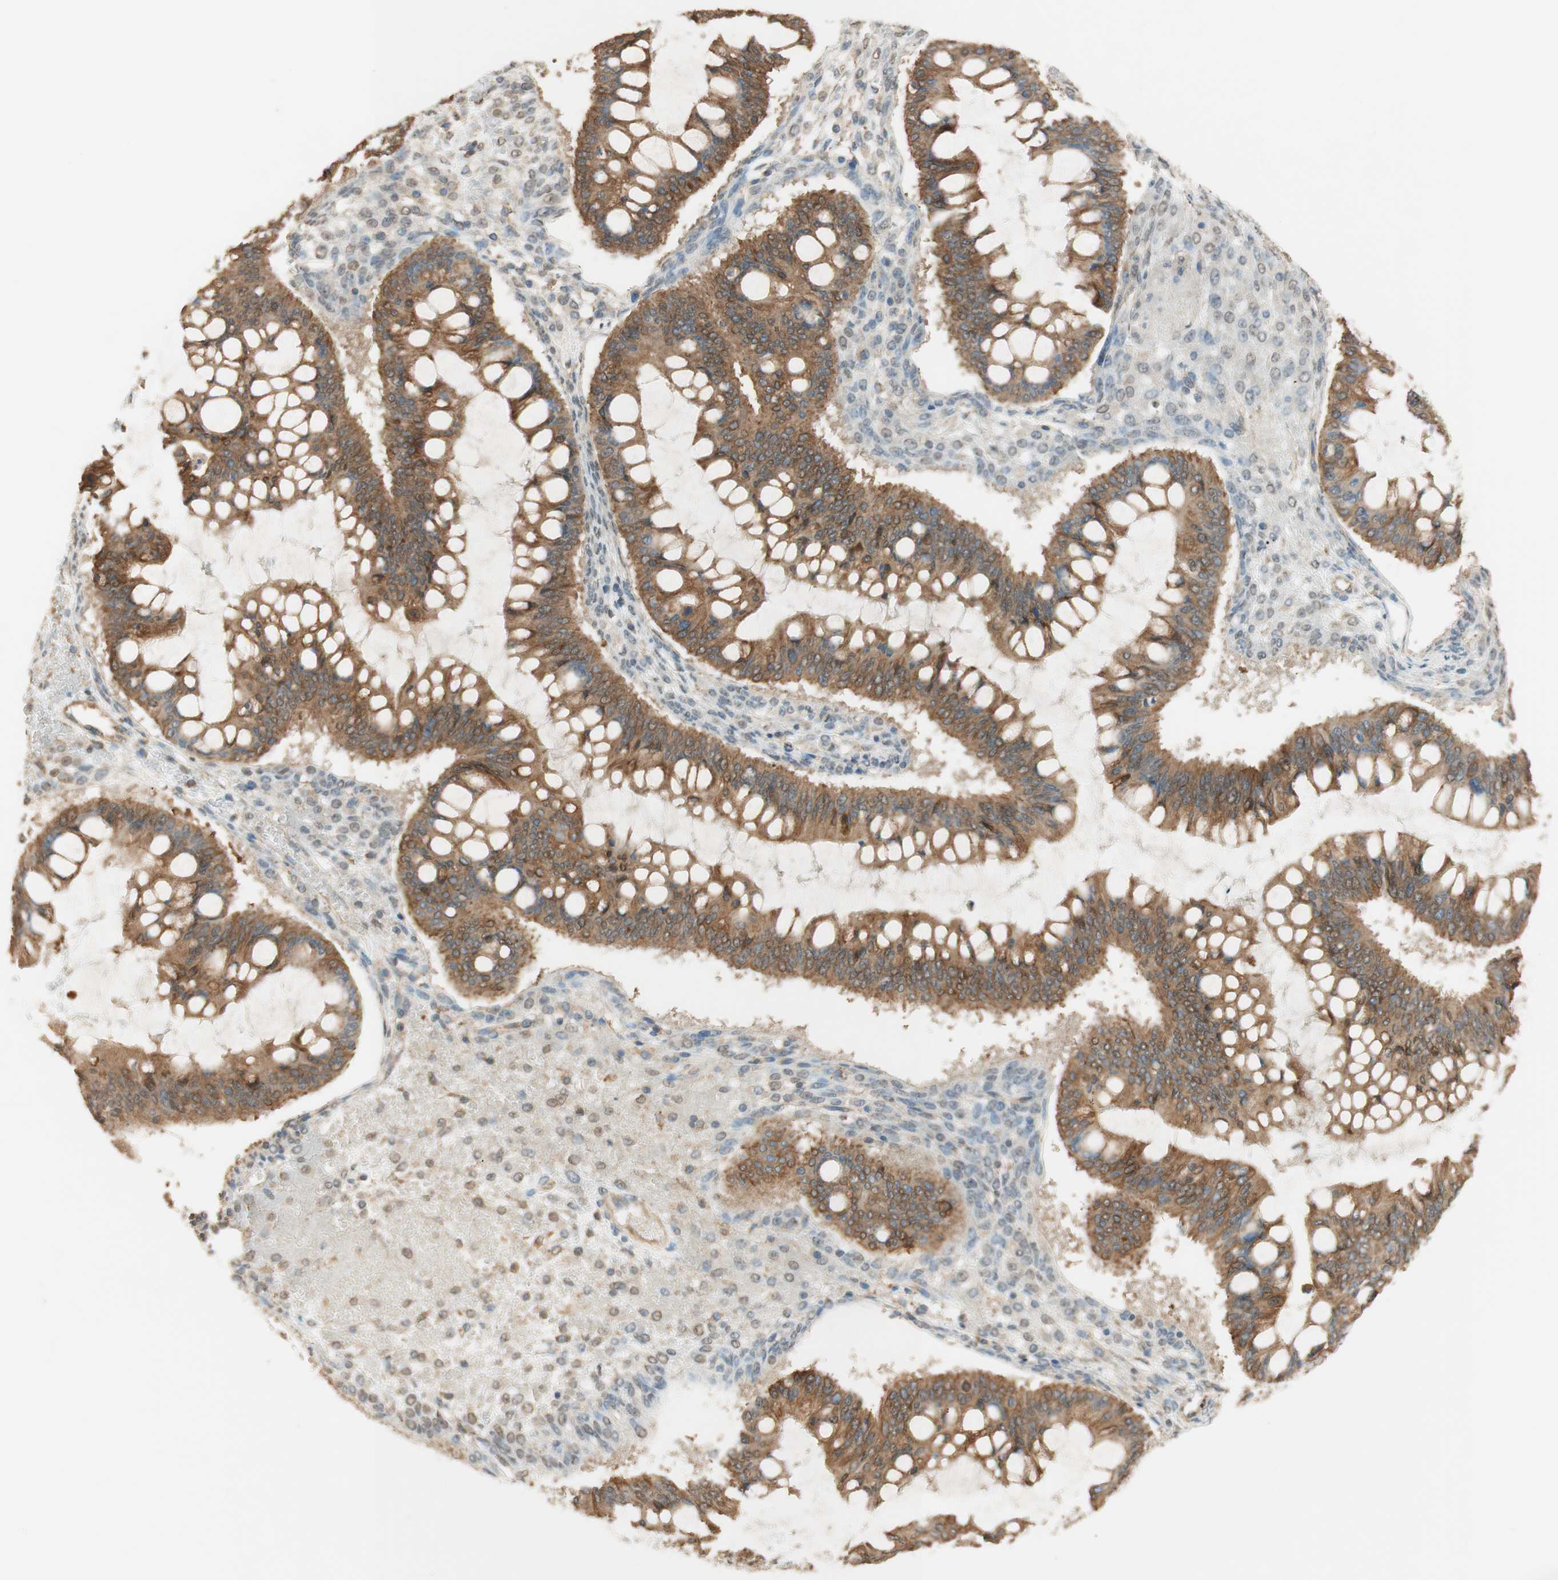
{"staining": {"intensity": "moderate", "quantity": ">75%", "location": "cytoplasmic/membranous"}, "tissue": "ovarian cancer", "cell_type": "Tumor cells", "image_type": "cancer", "snomed": [{"axis": "morphology", "description": "Cystadenocarcinoma, mucinous, NOS"}, {"axis": "topography", "description": "Ovary"}], "caption": "This photomicrograph demonstrates IHC staining of mucinous cystadenocarcinoma (ovarian), with medium moderate cytoplasmic/membranous positivity in approximately >75% of tumor cells.", "gene": "SPINT2", "patient": {"sex": "female", "age": 73}}